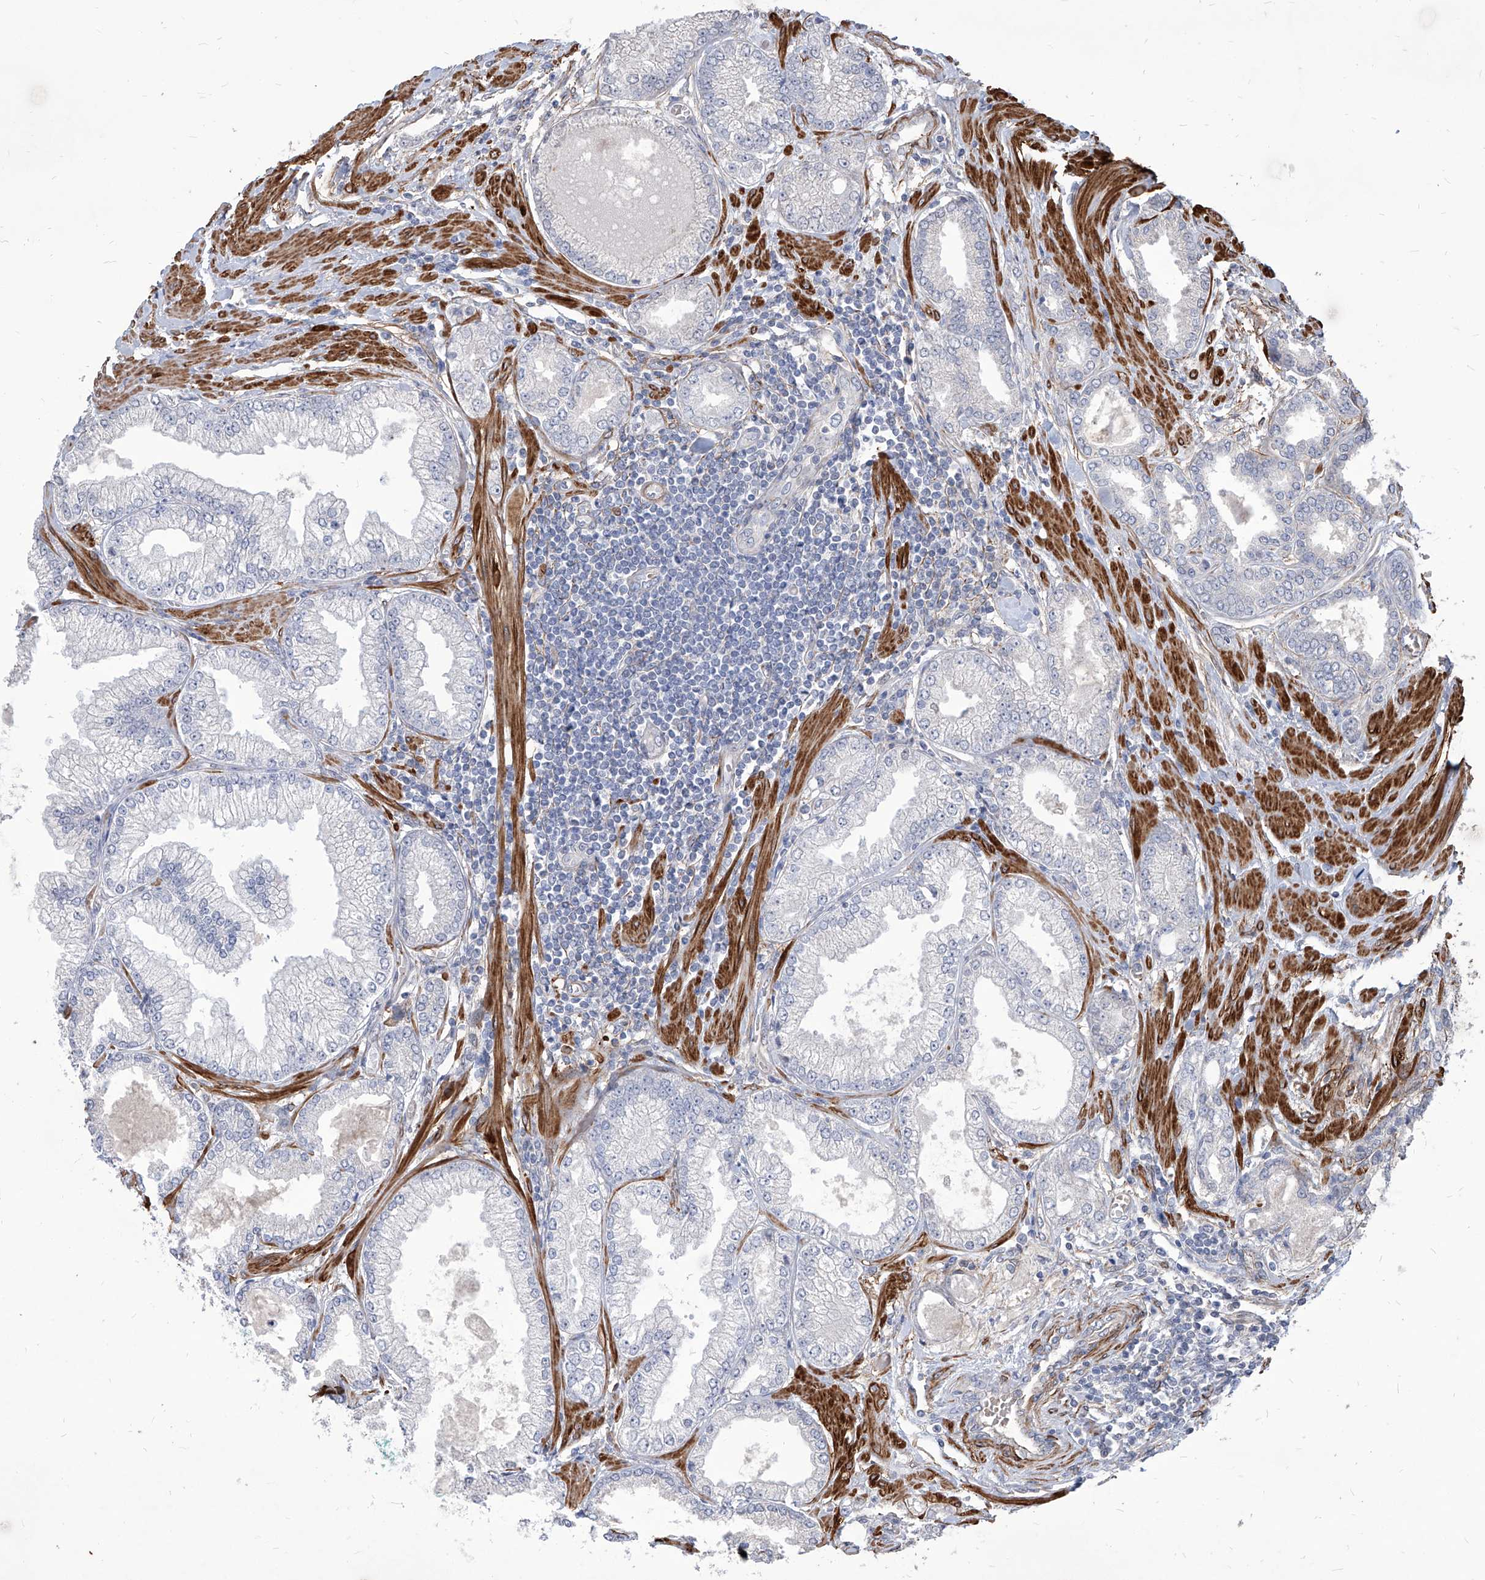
{"staining": {"intensity": "negative", "quantity": "none", "location": "none"}, "tissue": "prostate cancer", "cell_type": "Tumor cells", "image_type": "cancer", "snomed": [{"axis": "morphology", "description": "Adenocarcinoma, Low grade"}, {"axis": "topography", "description": "Prostate"}], "caption": "The micrograph shows no significant expression in tumor cells of adenocarcinoma (low-grade) (prostate).", "gene": "FAM83B", "patient": {"sex": "male", "age": 62}}